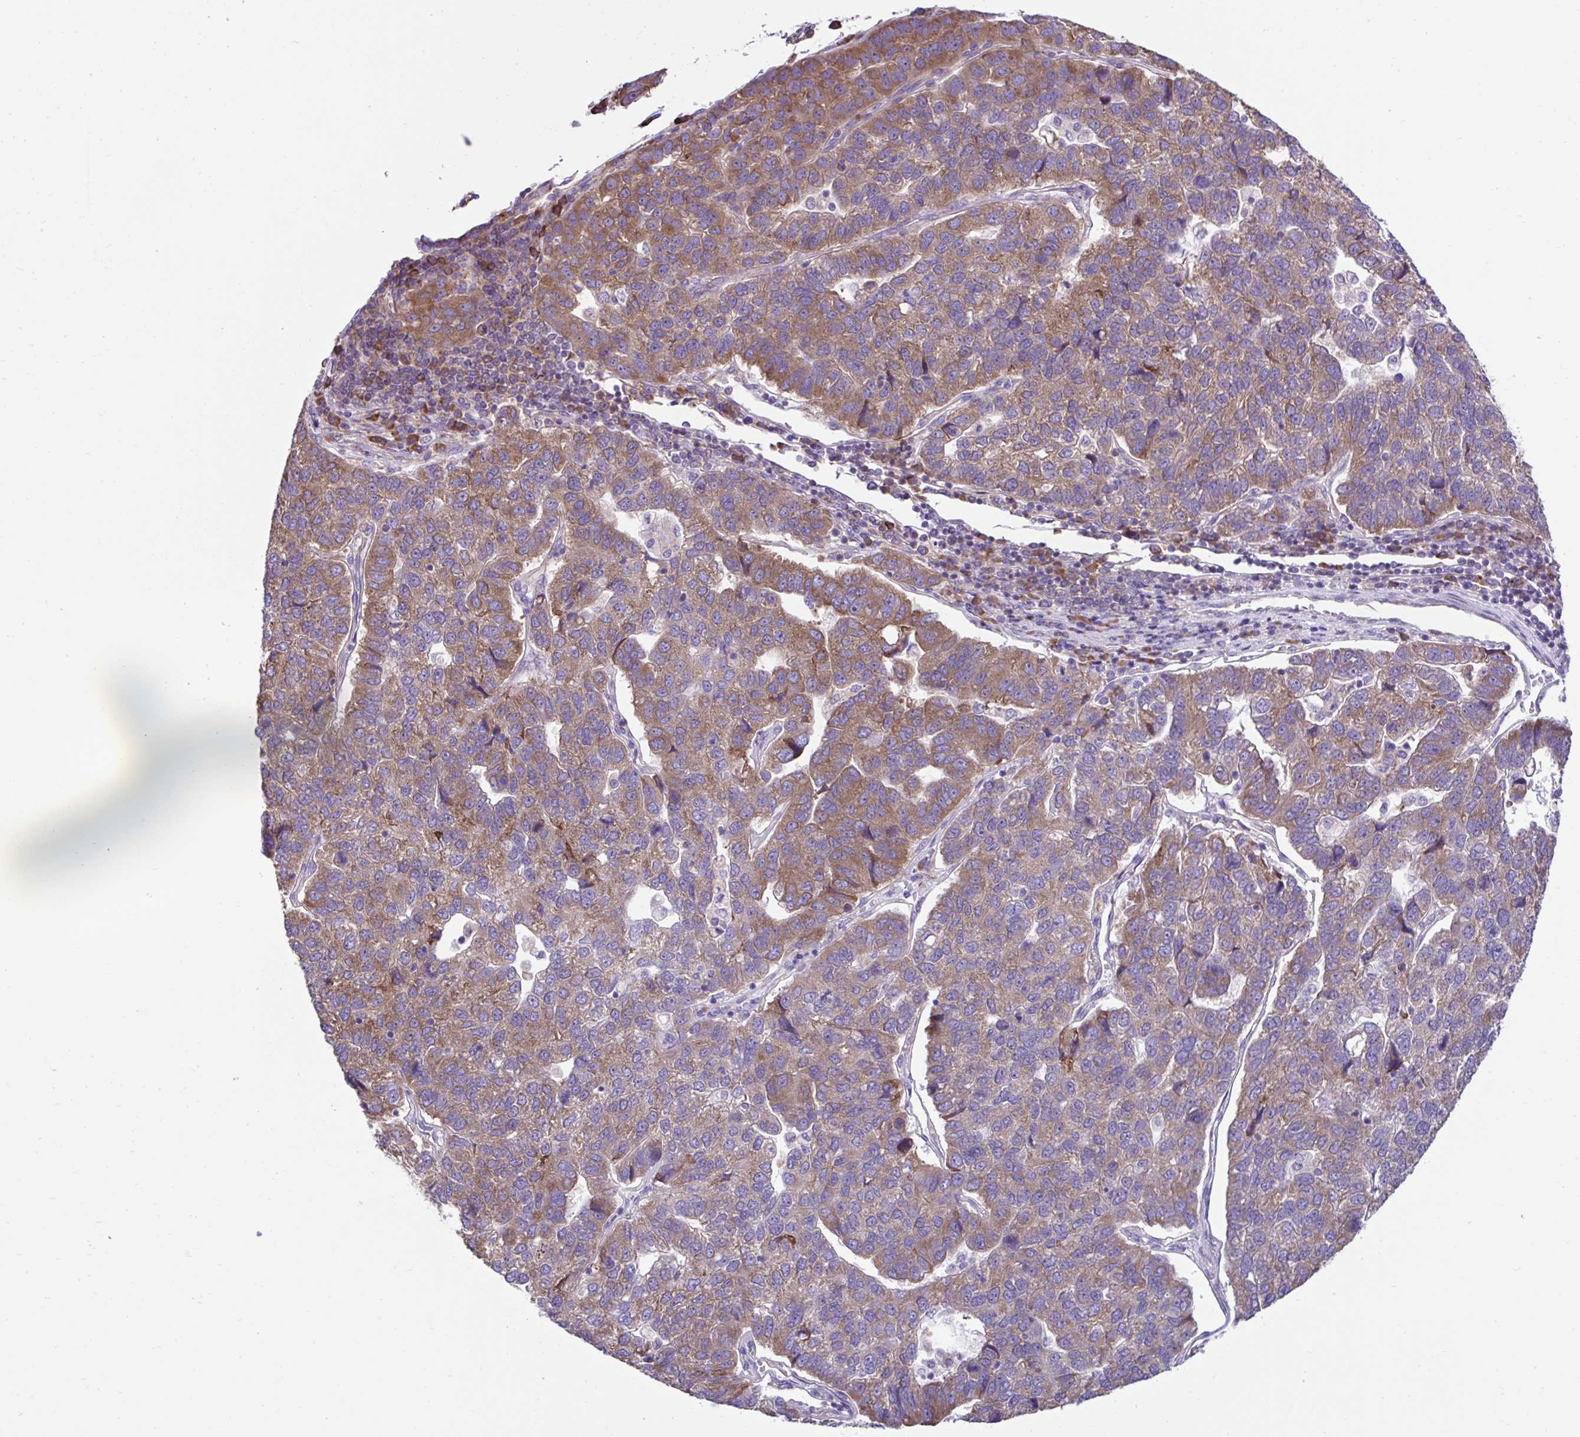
{"staining": {"intensity": "moderate", "quantity": ">75%", "location": "cytoplasmic/membranous"}, "tissue": "pancreatic cancer", "cell_type": "Tumor cells", "image_type": "cancer", "snomed": [{"axis": "morphology", "description": "Adenocarcinoma, NOS"}, {"axis": "topography", "description": "Pancreas"}], "caption": "This image reveals pancreatic cancer (adenocarcinoma) stained with immunohistochemistry to label a protein in brown. The cytoplasmic/membranous of tumor cells show moderate positivity for the protein. Nuclei are counter-stained blue.", "gene": "RPL7", "patient": {"sex": "female", "age": 61}}